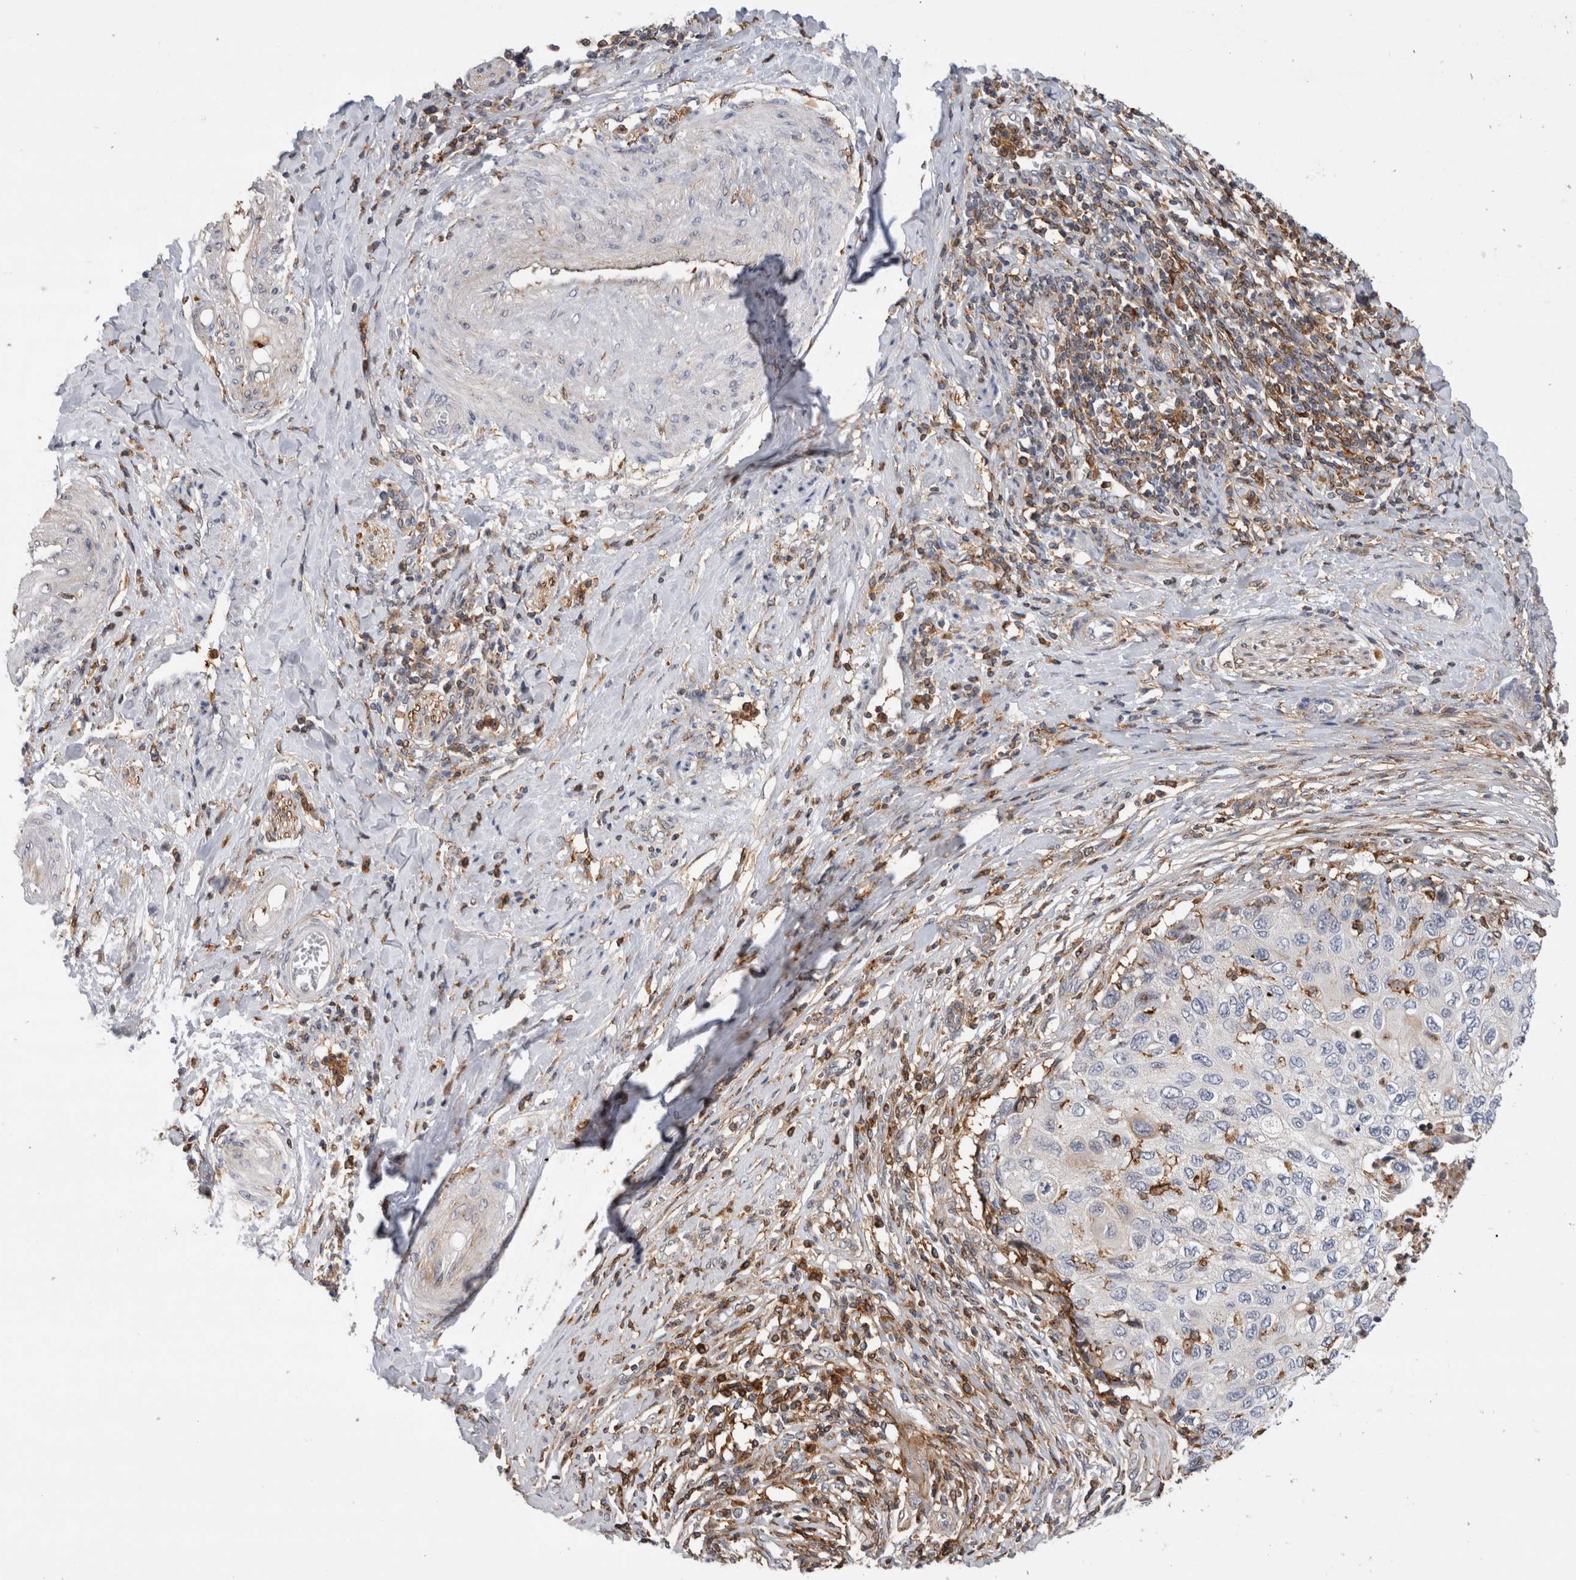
{"staining": {"intensity": "negative", "quantity": "none", "location": "none"}, "tissue": "cervical cancer", "cell_type": "Tumor cells", "image_type": "cancer", "snomed": [{"axis": "morphology", "description": "Squamous cell carcinoma, NOS"}, {"axis": "topography", "description": "Cervix"}], "caption": "Tumor cells show no significant protein positivity in cervical cancer (squamous cell carcinoma). (IHC, brightfield microscopy, high magnification).", "gene": "CCDC88B", "patient": {"sex": "female", "age": 70}}